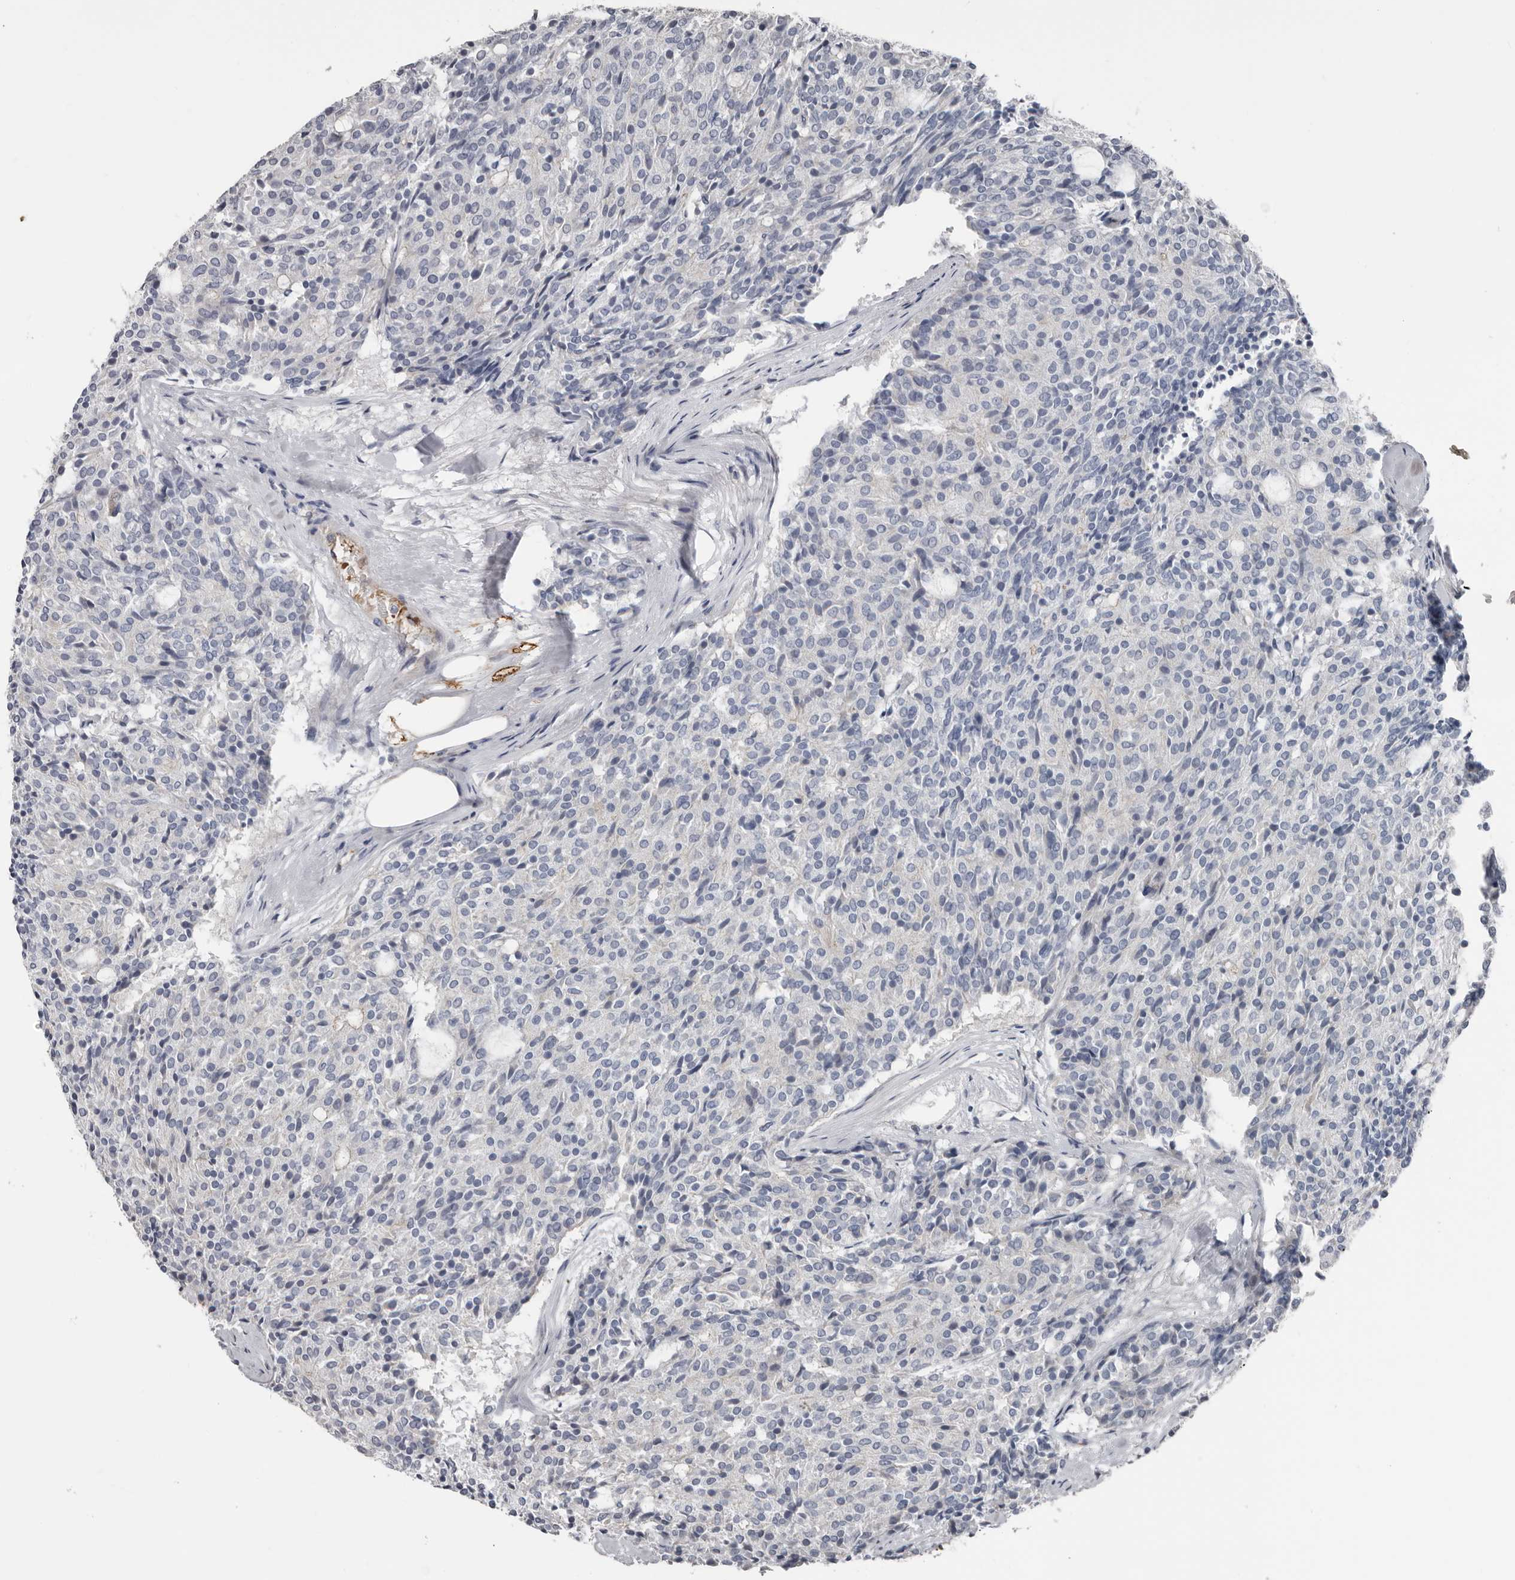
{"staining": {"intensity": "negative", "quantity": "none", "location": "none"}, "tissue": "carcinoid", "cell_type": "Tumor cells", "image_type": "cancer", "snomed": [{"axis": "morphology", "description": "Carcinoid, malignant, NOS"}, {"axis": "topography", "description": "Pancreas"}], "caption": "This is an immunohistochemistry image of malignant carcinoid. There is no staining in tumor cells.", "gene": "FABP7", "patient": {"sex": "female", "age": 54}}